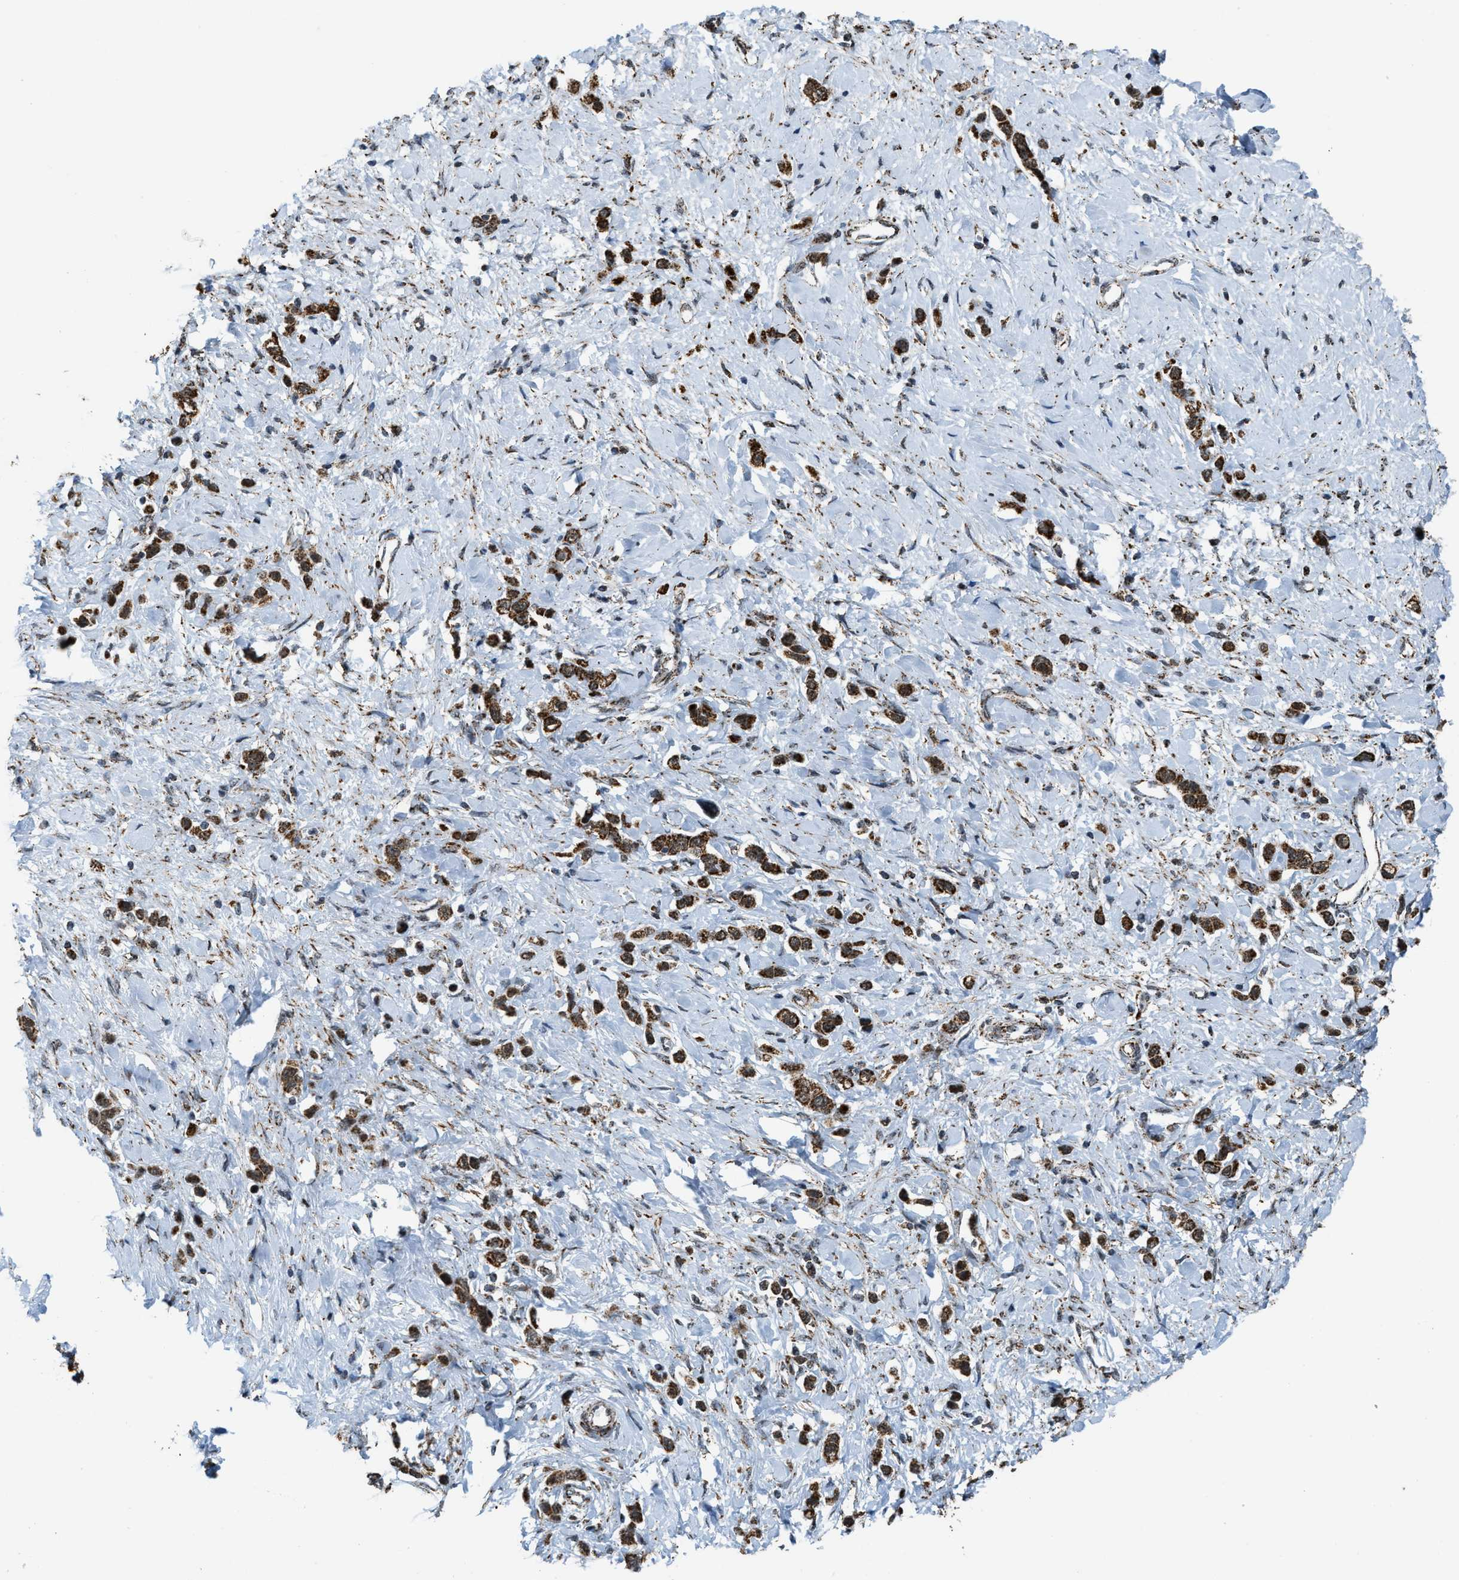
{"staining": {"intensity": "strong", "quantity": ">75%", "location": "cytoplasmic/membranous"}, "tissue": "stomach cancer", "cell_type": "Tumor cells", "image_type": "cancer", "snomed": [{"axis": "morphology", "description": "Adenocarcinoma, NOS"}, {"axis": "topography", "description": "Stomach"}], "caption": "An IHC histopathology image of neoplastic tissue is shown. Protein staining in brown labels strong cytoplasmic/membranous positivity in stomach adenocarcinoma within tumor cells.", "gene": "HIBADH", "patient": {"sex": "female", "age": 65}}